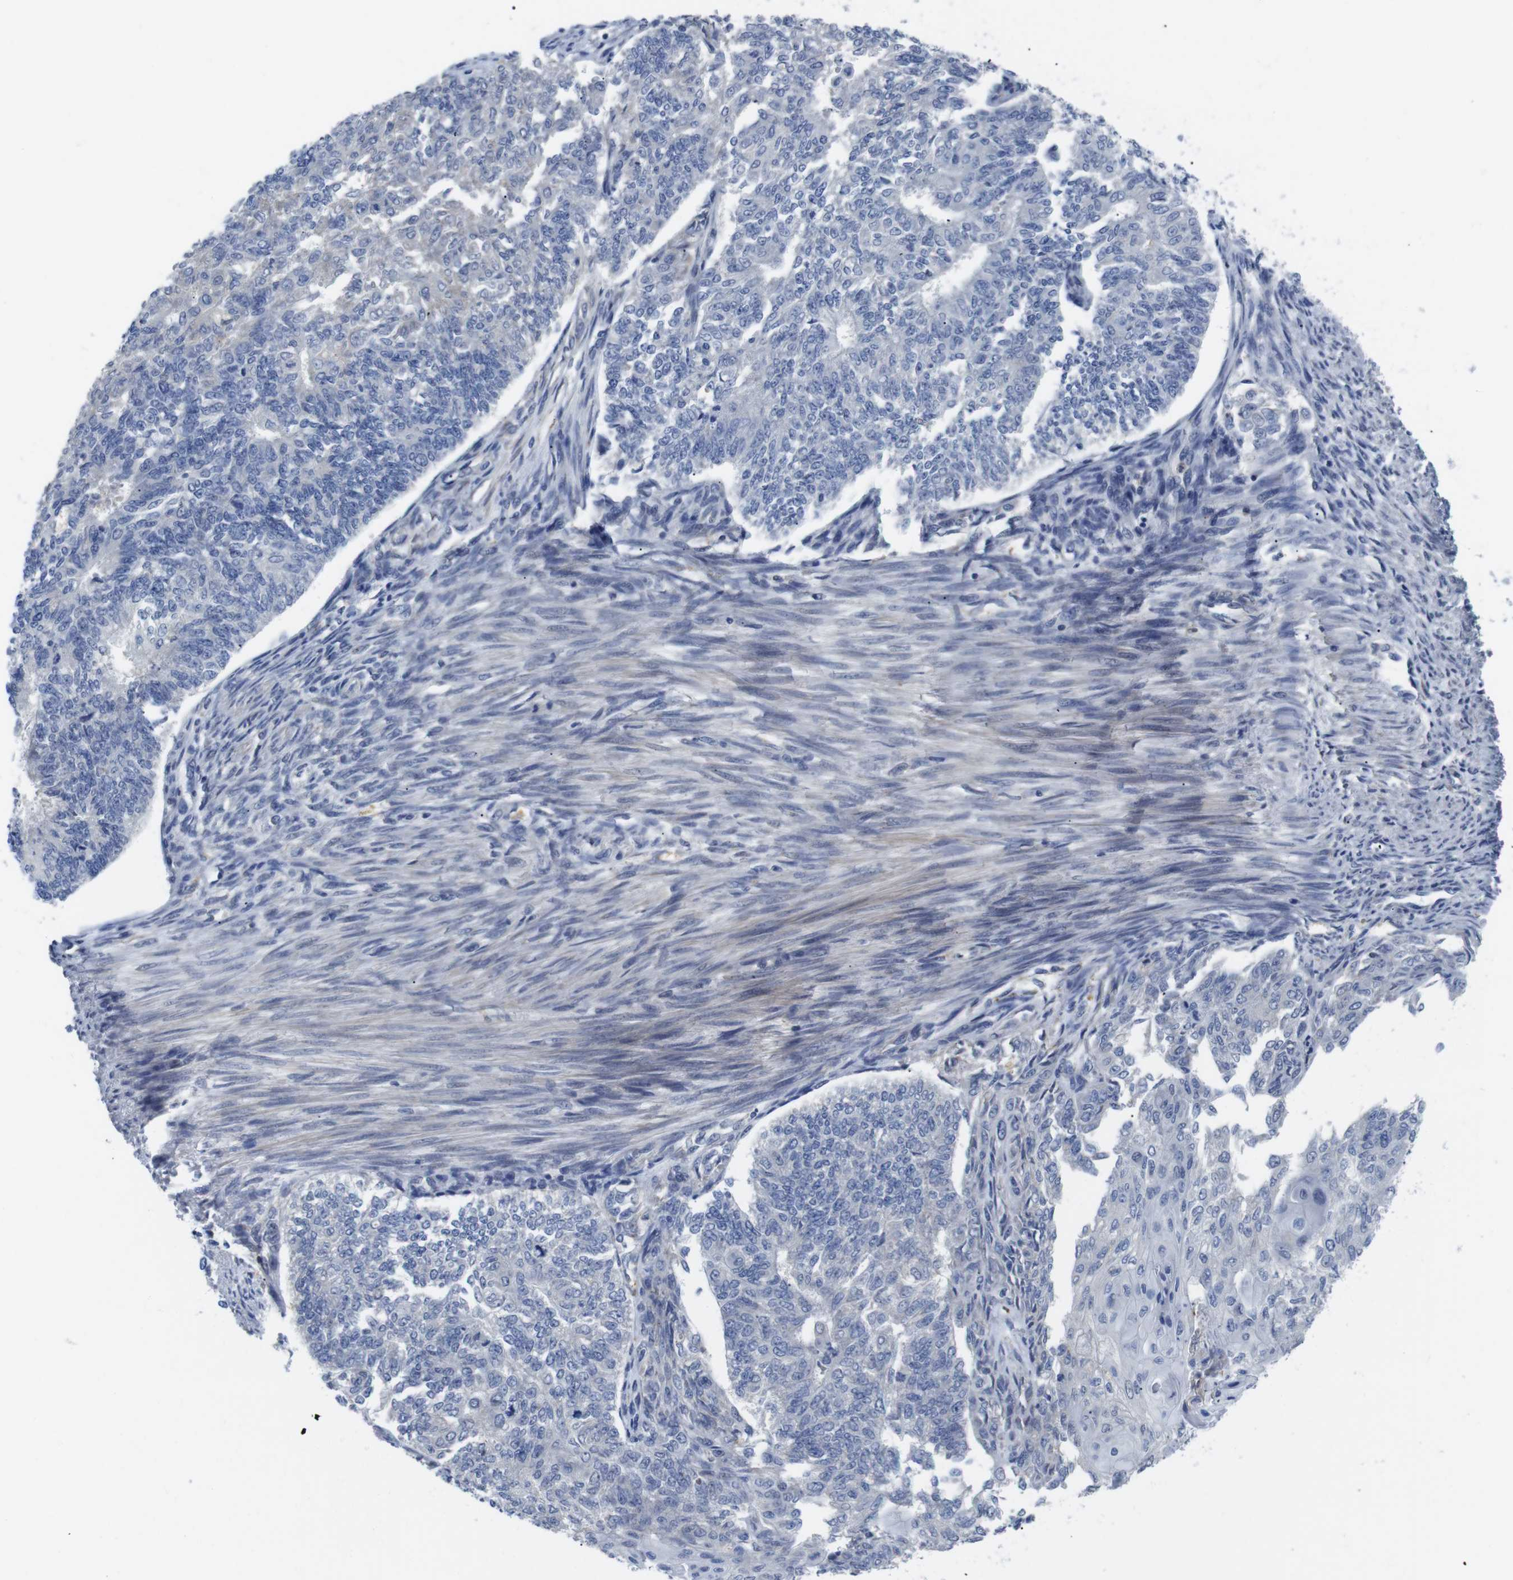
{"staining": {"intensity": "negative", "quantity": "none", "location": "none"}, "tissue": "endometrial cancer", "cell_type": "Tumor cells", "image_type": "cancer", "snomed": [{"axis": "morphology", "description": "Adenocarcinoma, NOS"}, {"axis": "topography", "description": "Endometrium"}], "caption": "A high-resolution micrograph shows immunohistochemistry (IHC) staining of adenocarcinoma (endometrial), which displays no significant expression in tumor cells.", "gene": "FNTA", "patient": {"sex": "female", "age": 32}}